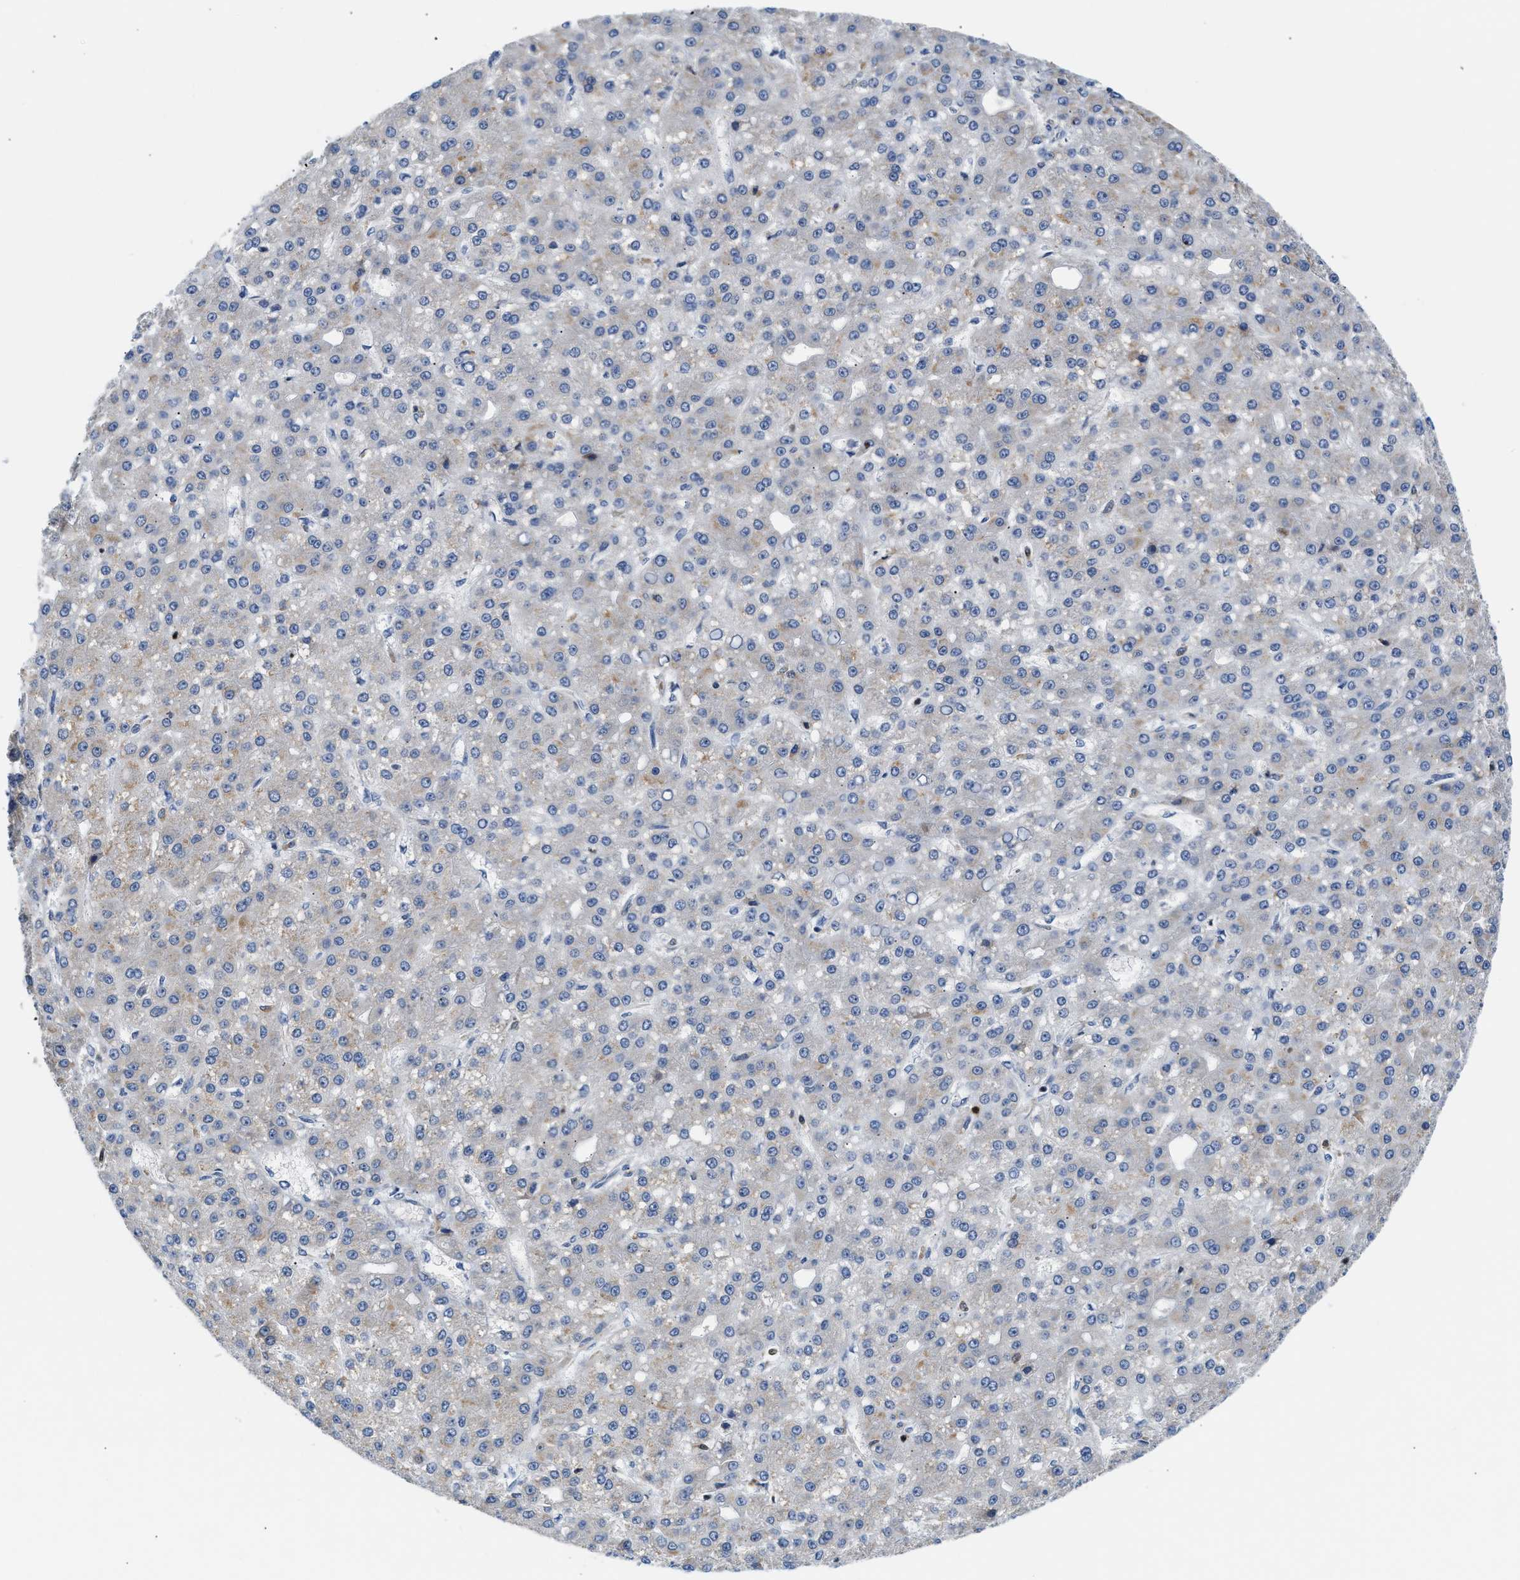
{"staining": {"intensity": "weak", "quantity": "<25%", "location": "cytoplasmic/membranous"}, "tissue": "liver cancer", "cell_type": "Tumor cells", "image_type": "cancer", "snomed": [{"axis": "morphology", "description": "Carcinoma, Hepatocellular, NOS"}, {"axis": "topography", "description": "Liver"}], "caption": "Tumor cells show no significant protein positivity in liver hepatocellular carcinoma. Brightfield microscopy of IHC stained with DAB (brown) and hematoxylin (blue), captured at high magnification.", "gene": "SLIT2", "patient": {"sex": "male", "age": 67}}